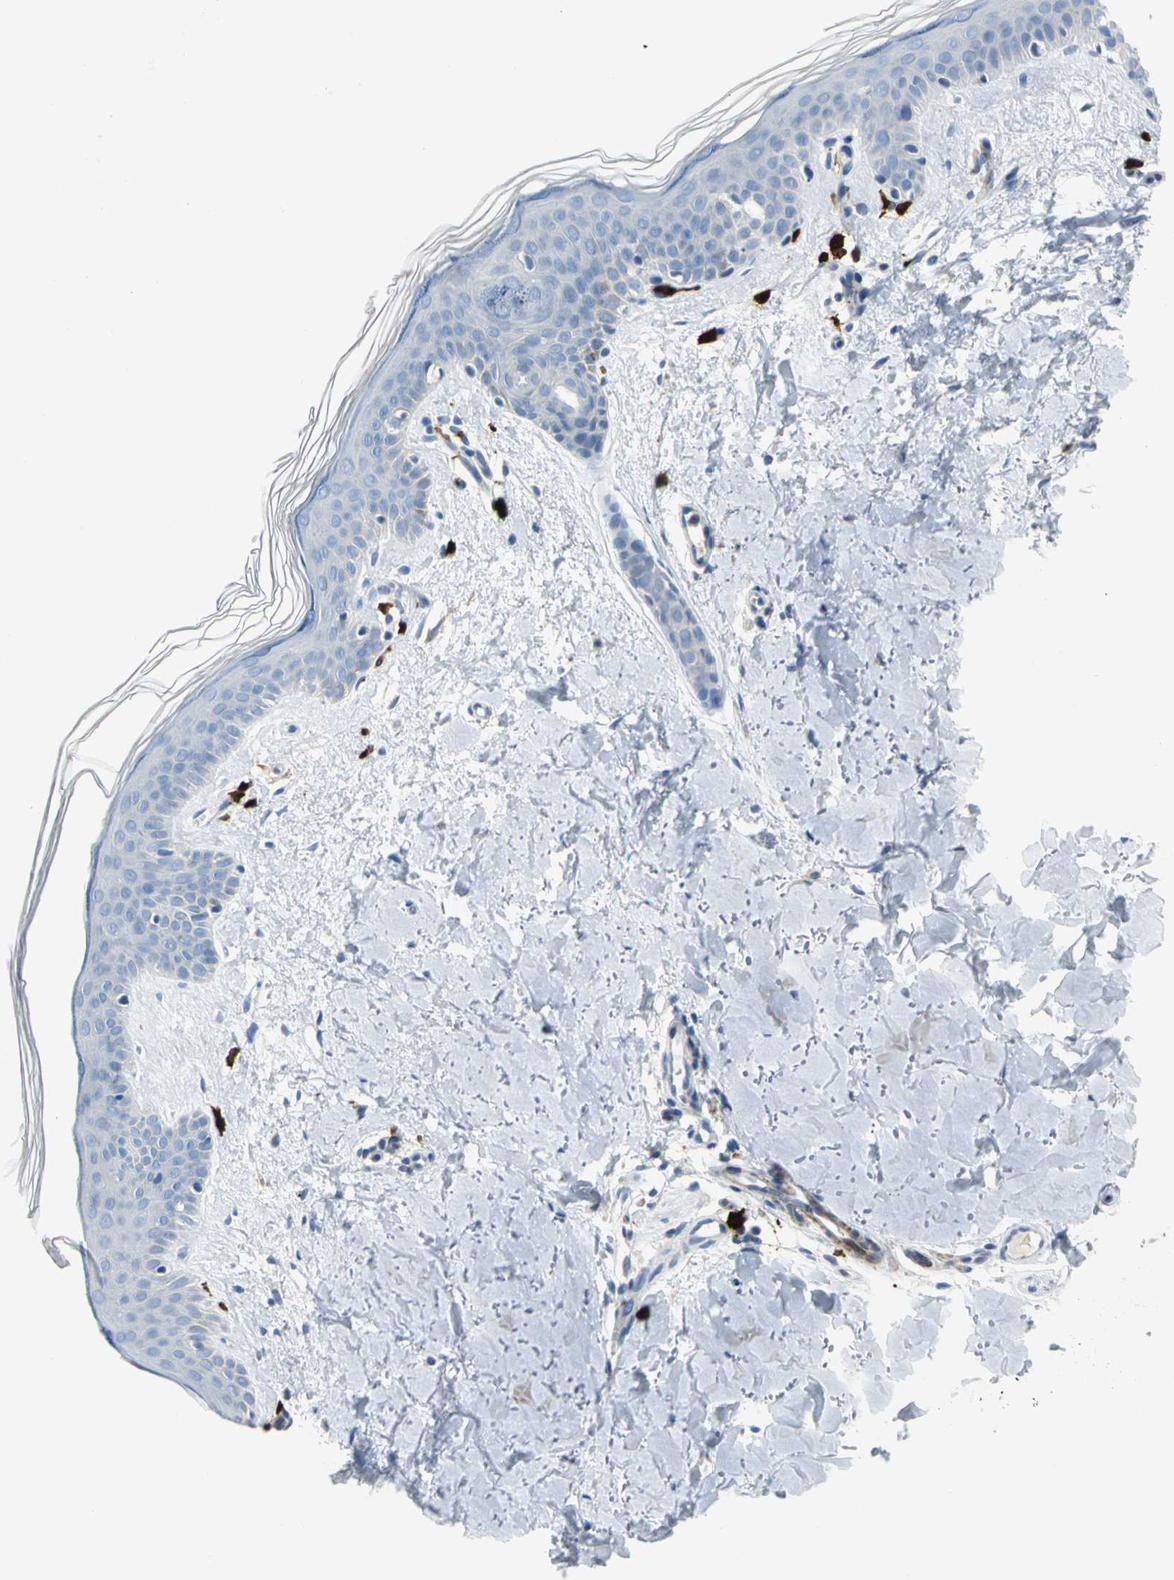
{"staining": {"intensity": "negative", "quantity": "none", "location": "none"}, "tissue": "skin", "cell_type": "Fibroblasts", "image_type": "normal", "snomed": [{"axis": "morphology", "description": "Normal tissue, NOS"}, {"axis": "topography", "description": "Skin"}], "caption": "This is an immunohistochemistry (IHC) micrograph of unremarkable skin. There is no expression in fibroblasts.", "gene": "ALOX15", "patient": {"sex": "female", "age": 56}}